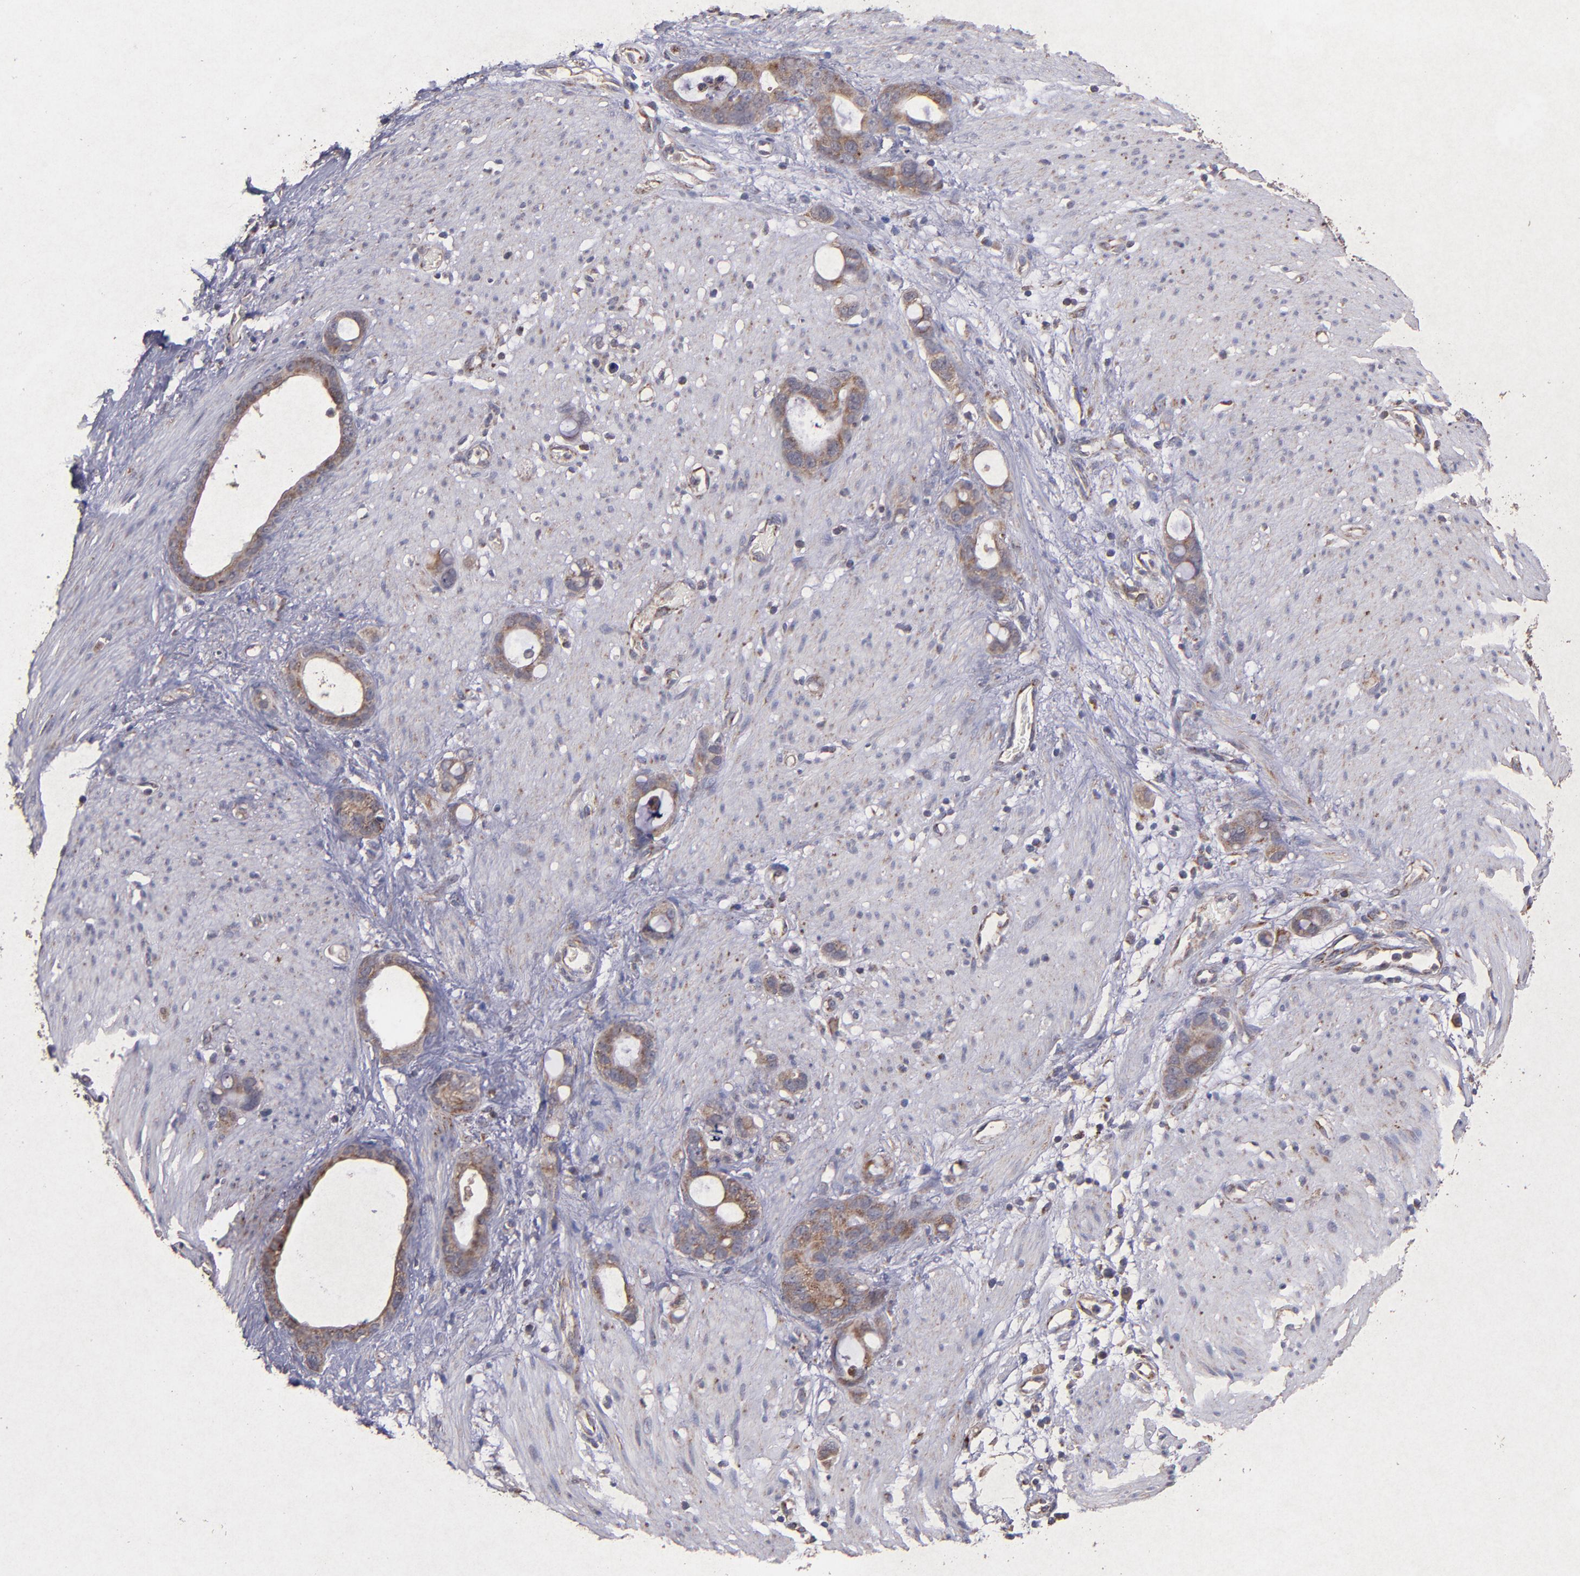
{"staining": {"intensity": "weak", "quantity": ">75%", "location": "cytoplasmic/membranous"}, "tissue": "stomach cancer", "cell_type": "Tumor cells", "image_type": "cancer", "snomed": [{"axis": "morphology", "description": "Adenocarcinoma, NOS"}, {"axis": "topography", "description": "Stomach"}], "caption": "Immunohistochemistry of human stomach cancer (adenocarcinoma) shows low levels of weak cytoplasmic/membranous staining in about >75% of tumor cells.", "gene": "TIMM9", "patient": {"sex": "female", "age": 75}}